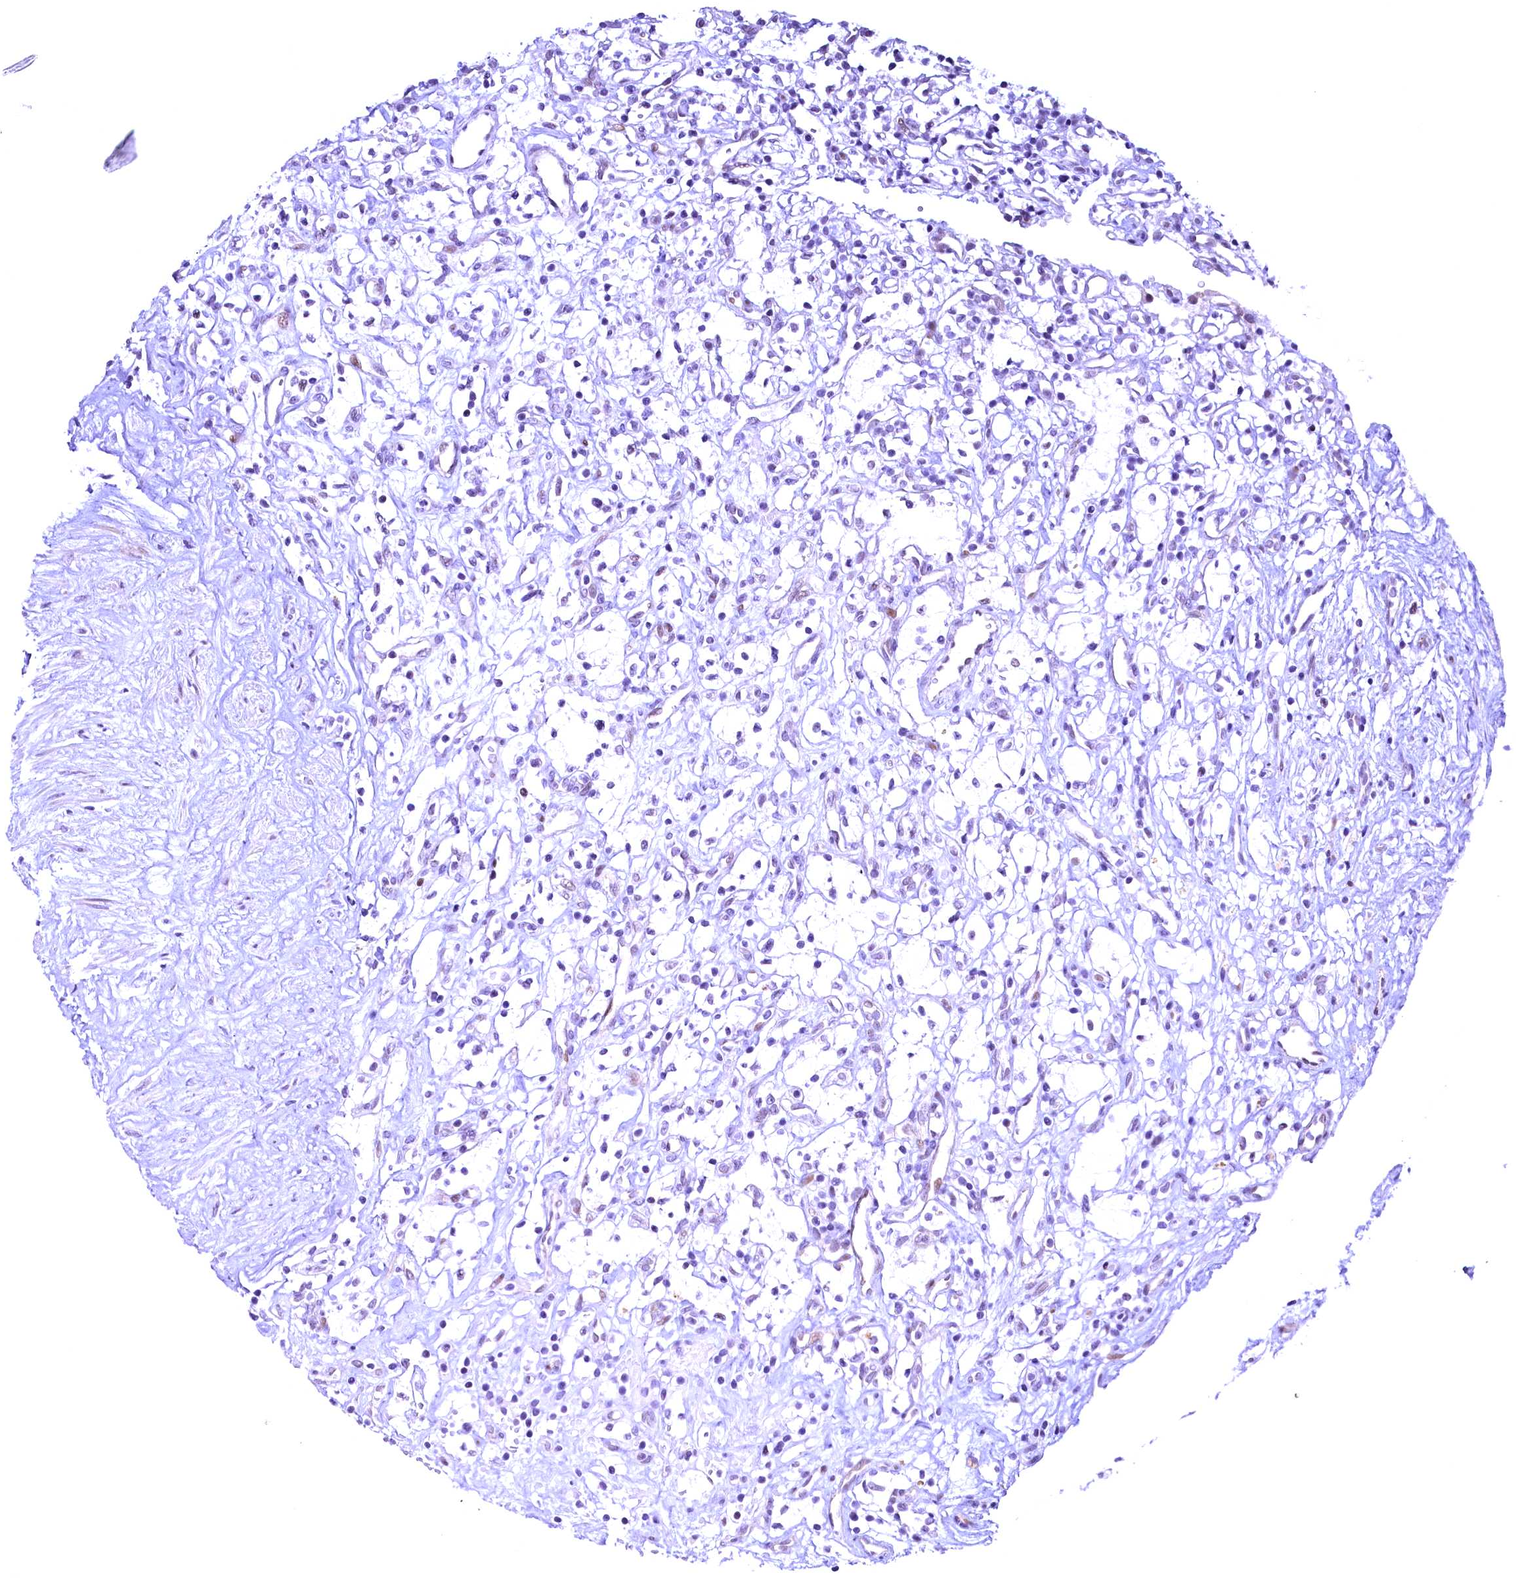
{"staining": {"intensity": "negative", "quantity": "none", "location": "none"}, "tissue": "renal cancer", "cell_type": "Tumor cells", "image_type": "cancer", "snomed": [{"axis": "morphology", "description": "Adenocarcinoma, NOS"}, {"axis": "topography", "description": "Kidney"}], "caption": "Protein analysis of renal cancer (adenocarcinoma) exhibits no significant staining in tumor cells. (DAB (3,3'-diaminobenzidine) immunohistochemistry visualized using brightfield microscopy, high magnification).", "gene": "CCDC106", "patient": {"sex": "male", "age": 59}}